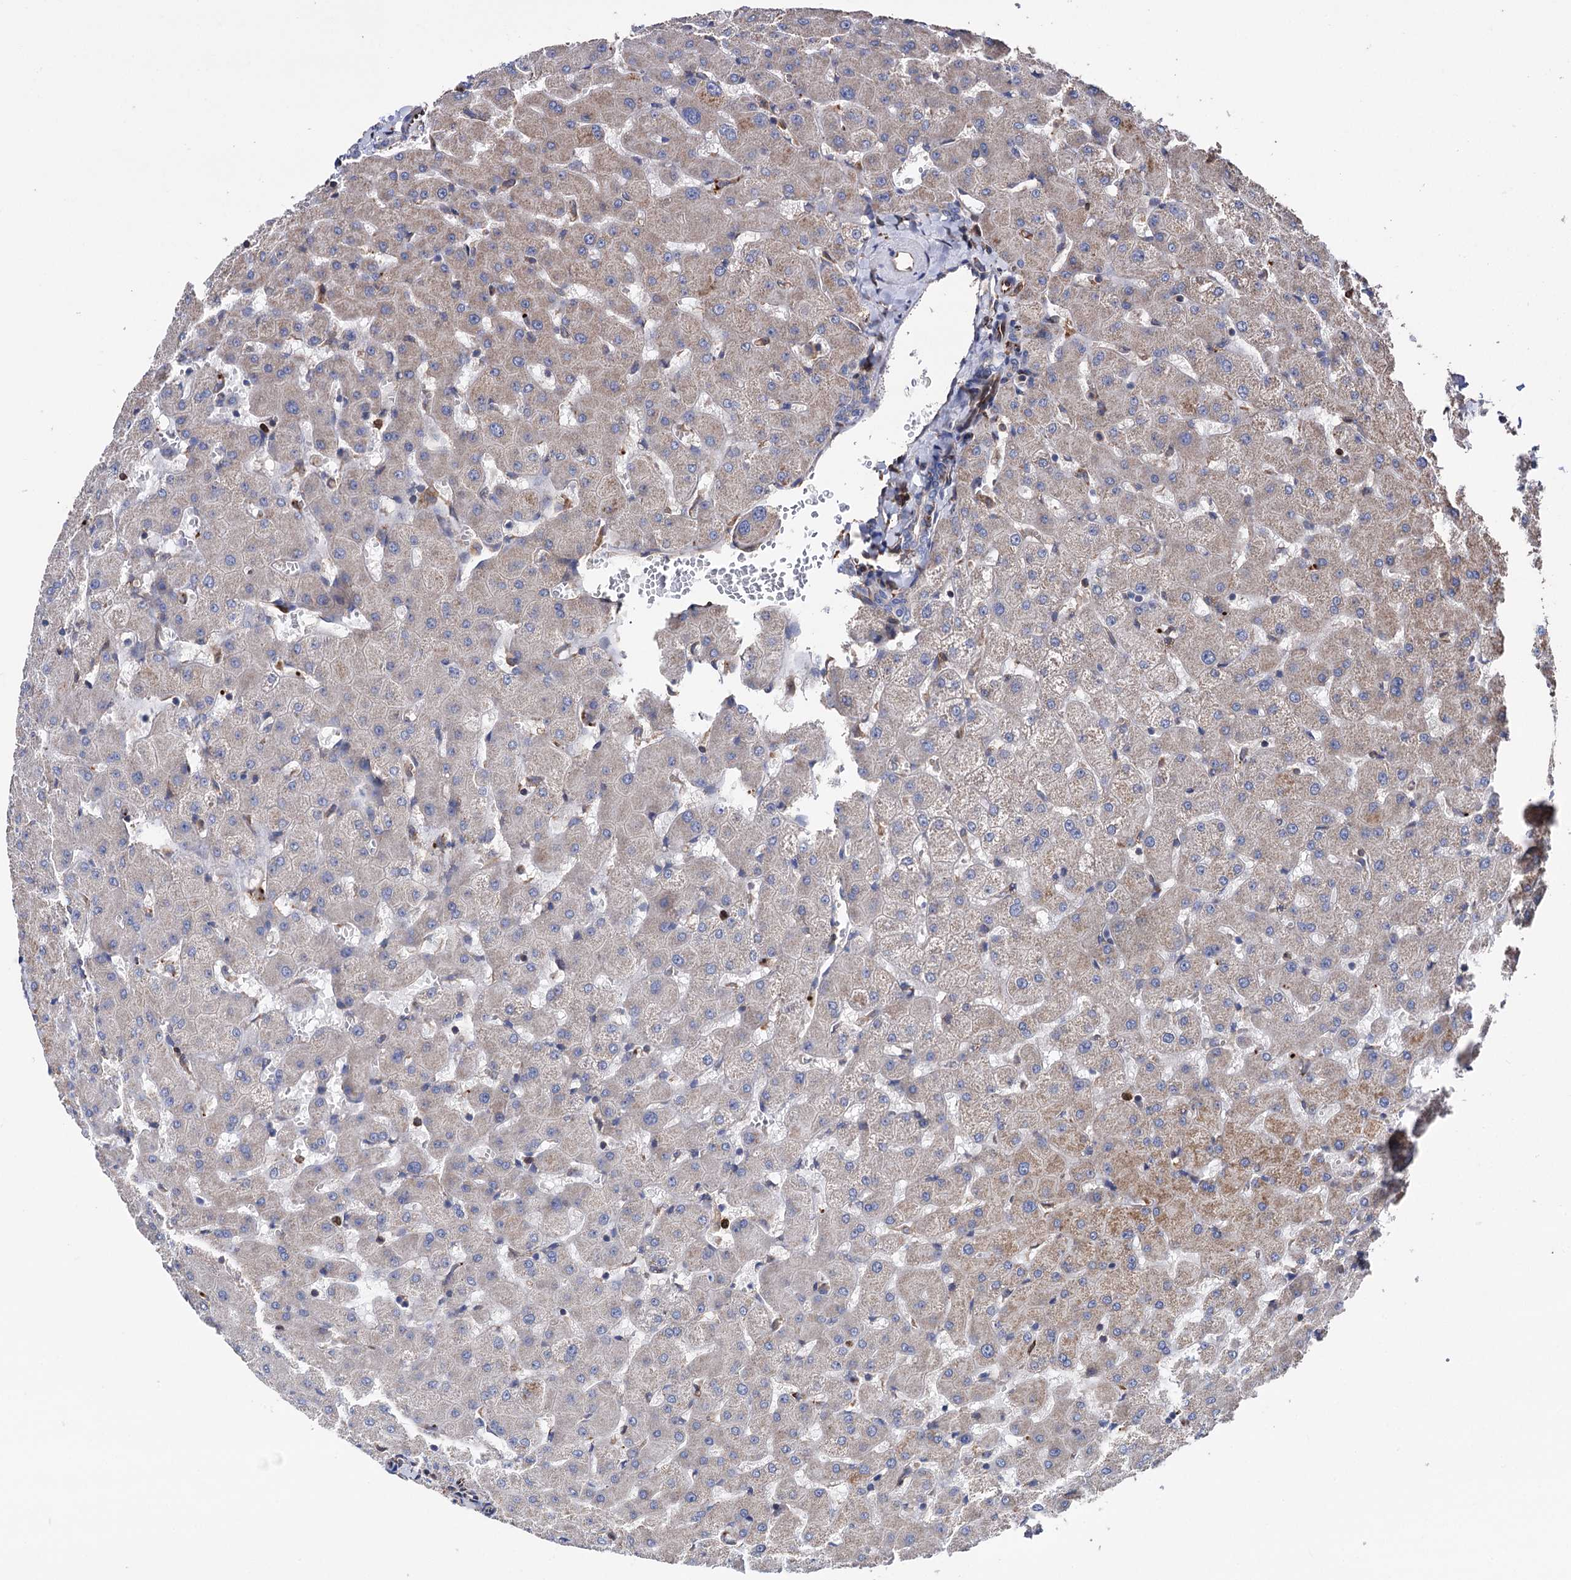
{"staining": {"intensity": "negative", "quantity": "none", "location": "none"}, "tissue": "liver", "cell_type": "Cholangiocytes", "image_type": "normal", "snomed": [{"axis": "morphology", "description": "Normal tissue, NOS"}, {"axis": "topography", "description": "Liver"}], "caption": "IHC image of normal human liver stained for a protein (brown), which exhibits no expression in cholangiocytes. (Stains: DAB (3,3'-diaminobenzidine) IHC with hematoxylin counter stain, Microscopy: brightfield microscopy at high magnification).", "gene": "STING1", "patient": {"sex": "female", "age": 63}}